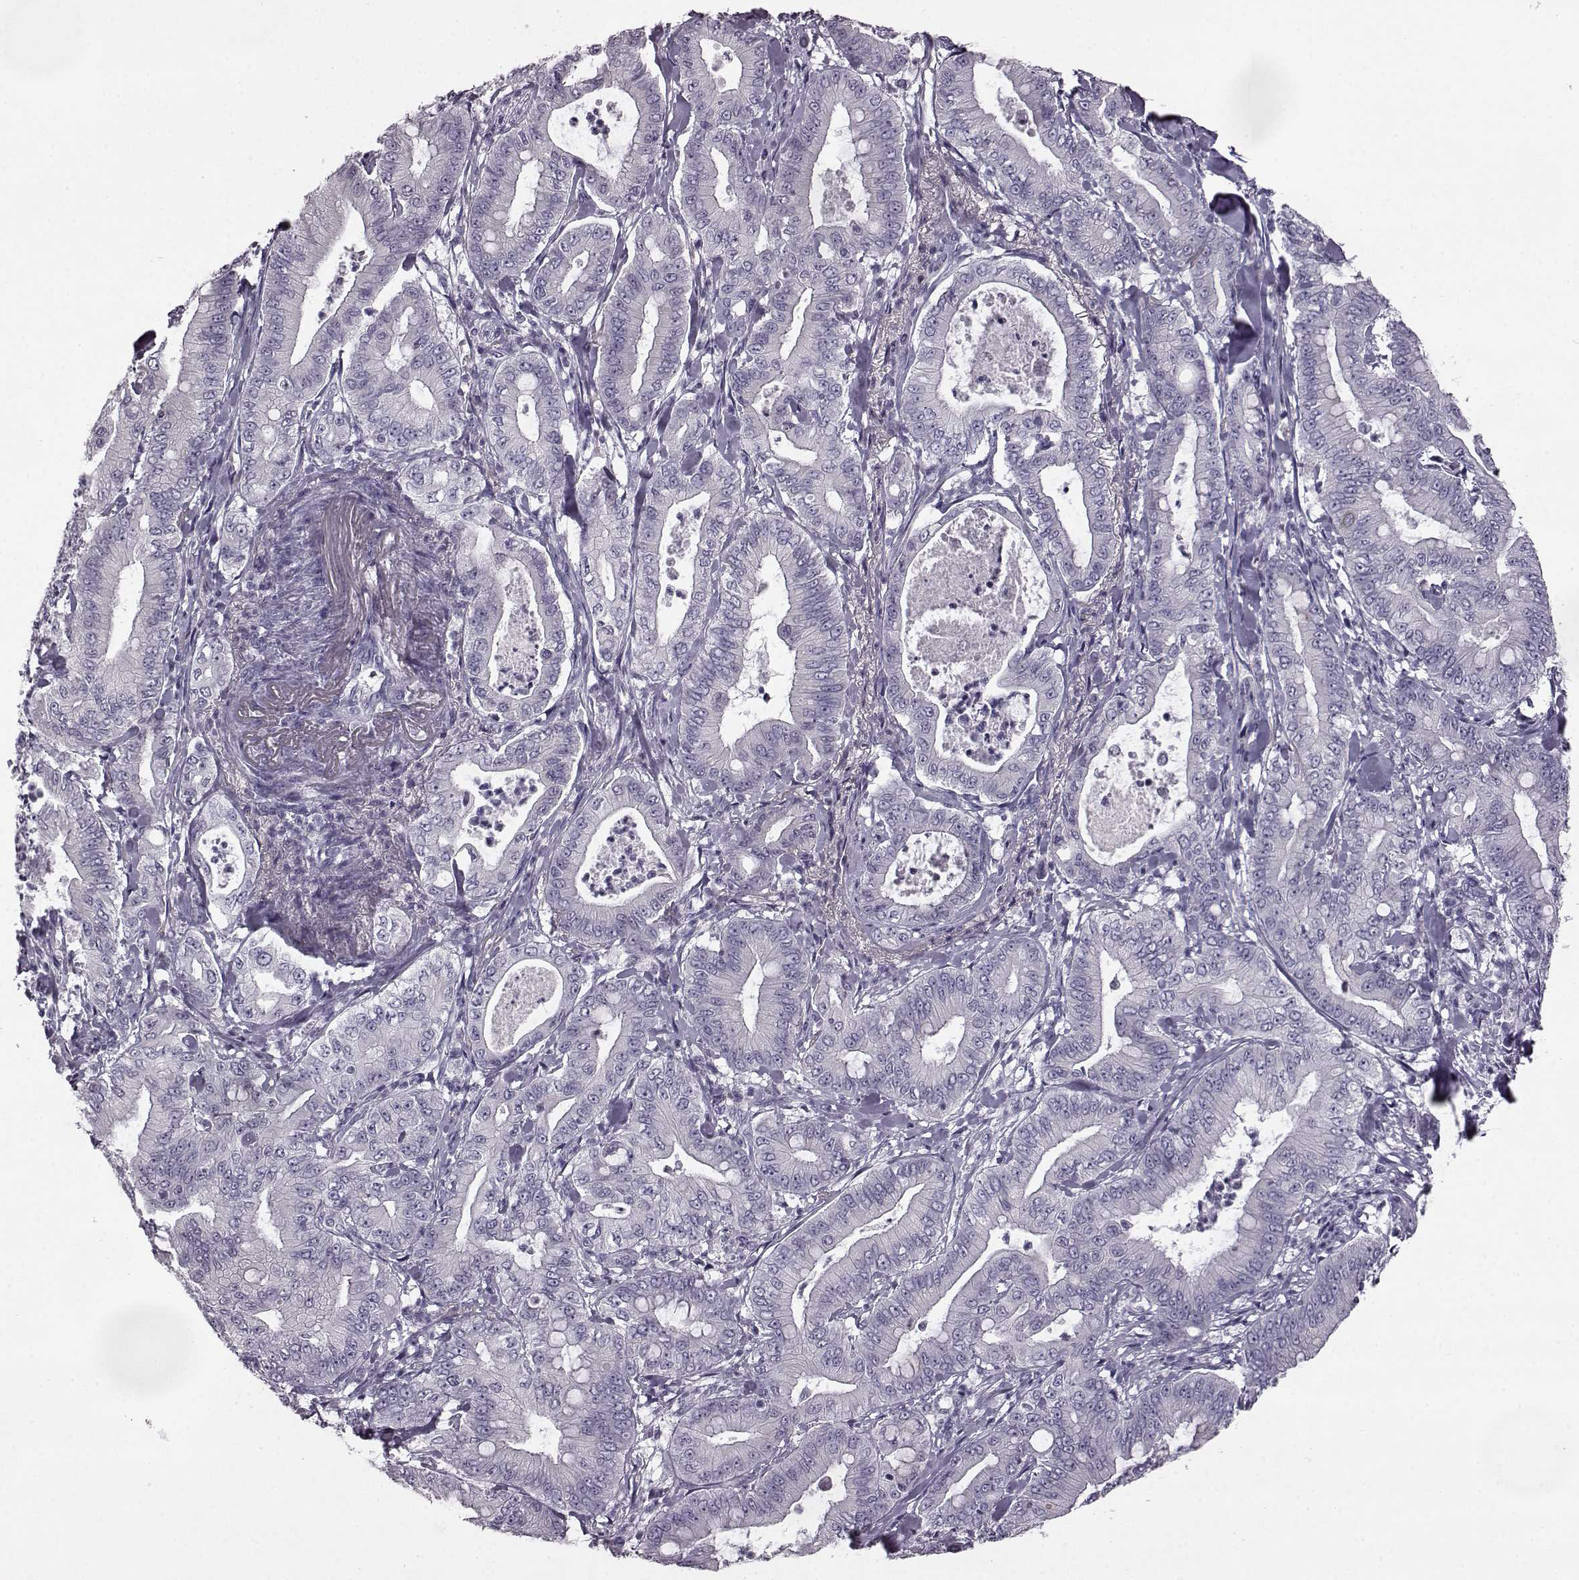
{"staining": {"intensity": "negative", "quantity": "none", "location": "none"}, "tissue": "pancreatic cancer", "cell_type": "Tumor cells", "image_type": "cancer", "snomed": [{"axis": "morphology", "description": "Adenocarcinoma, NOS"}, {"axis": "topography", "description": "Pancreas"}], "caption": "This is an immunohistochemistry (IHC) photomicrograph of human pancreatic adenocarcinoma. There is no staining in tumor cells.", "gene": "ODAD4", "patient": {"sex": "male", "age": 71}}